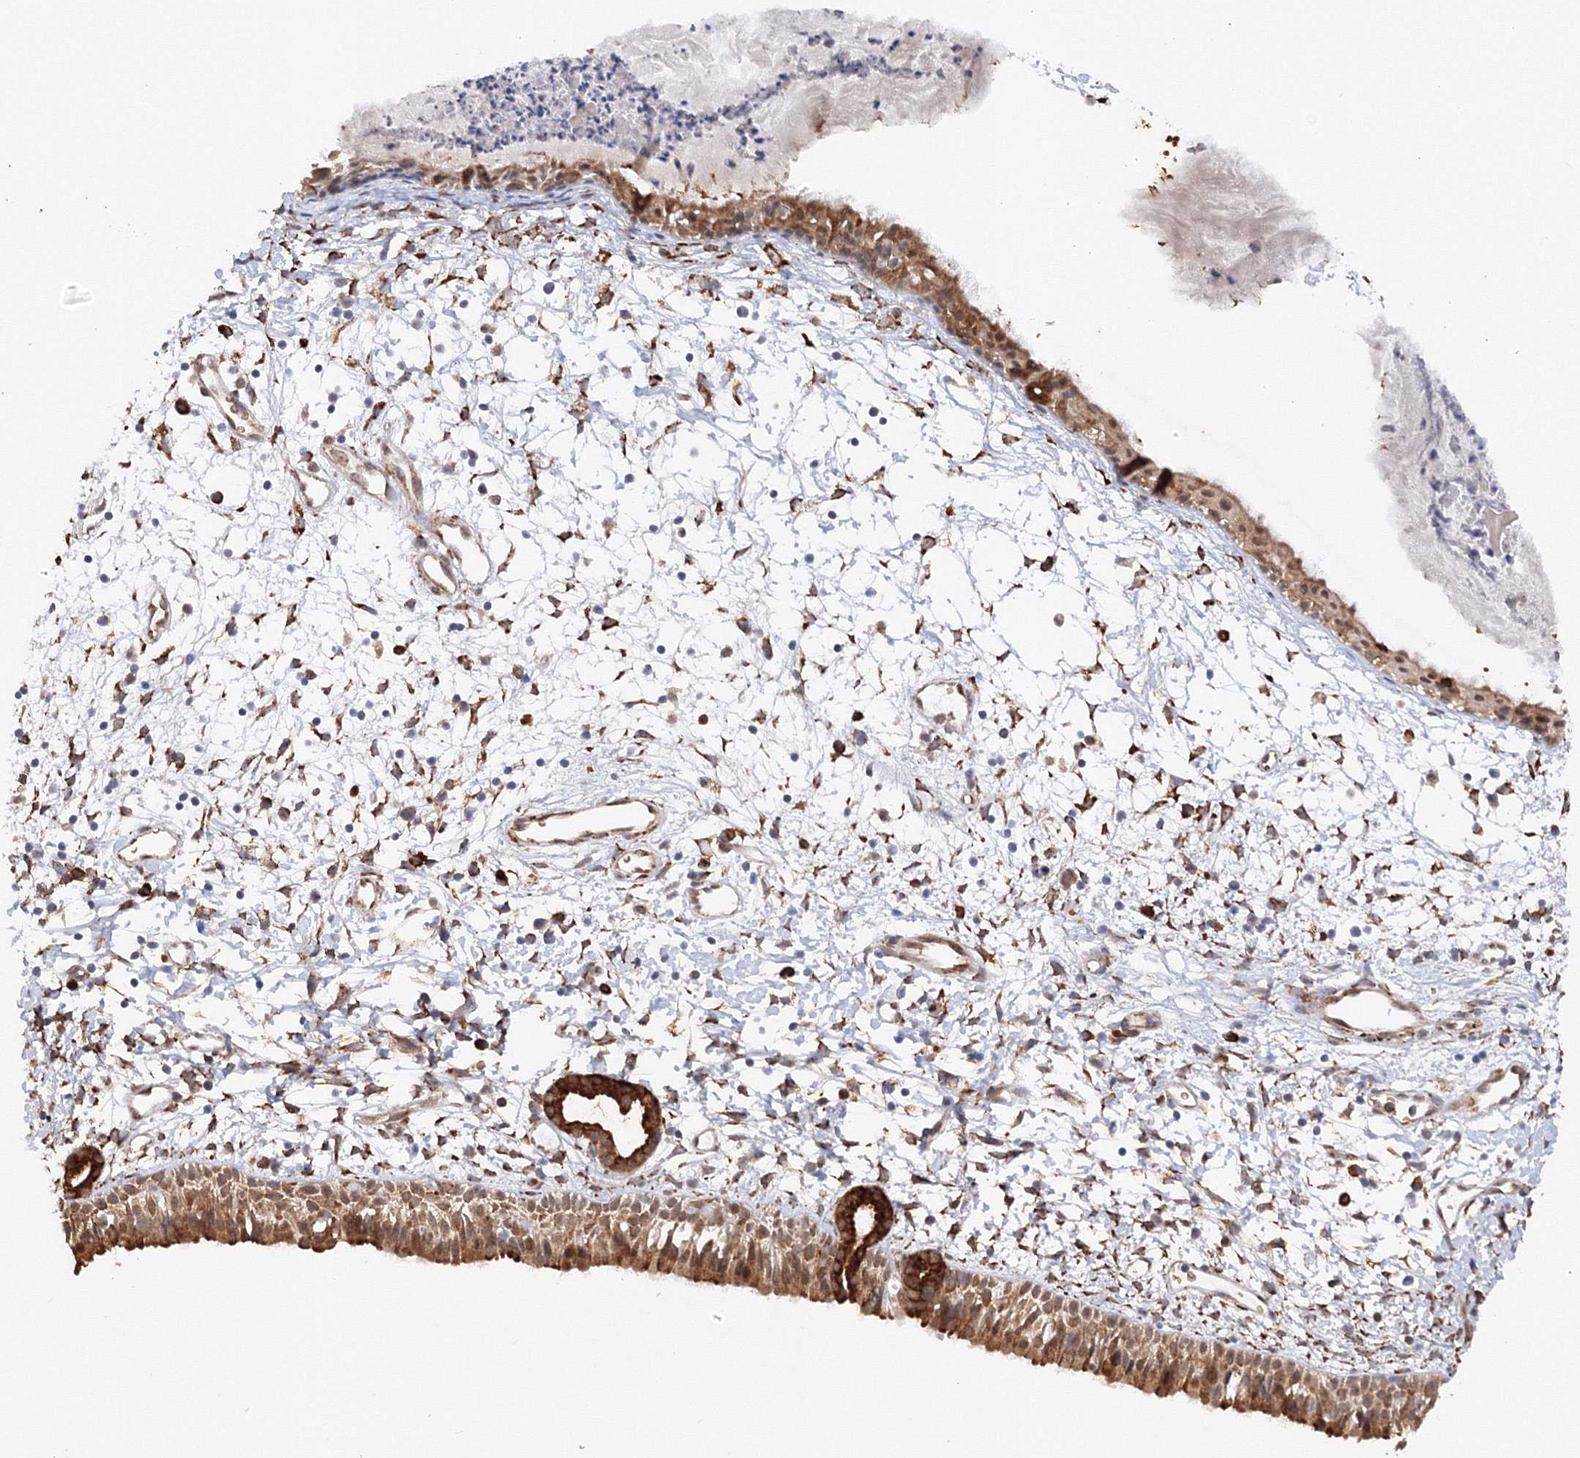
{"staining": {"intensity": "moderate", "quantity": ">75%", "location": "cytoplasmic/membranous"}, "tissue": "nasopharynx", "cell_type": "Respiratory epithelial cells", "image_type": "normal", "snomed": [{"axis": "morphology", "description": "Normal tissue, NOS"}, {"axis": "topography", "description": "Nasopharynx"}], "caption": "Immunohistochemical staining of benign human nasopharynx shows >75% levels of moderate cytoplasmic/membranous protein positivity in about >75% of respiratory epithelial cells.", "gene": "DIS3L2", "patient": {"sex": "male", "age": 22}}